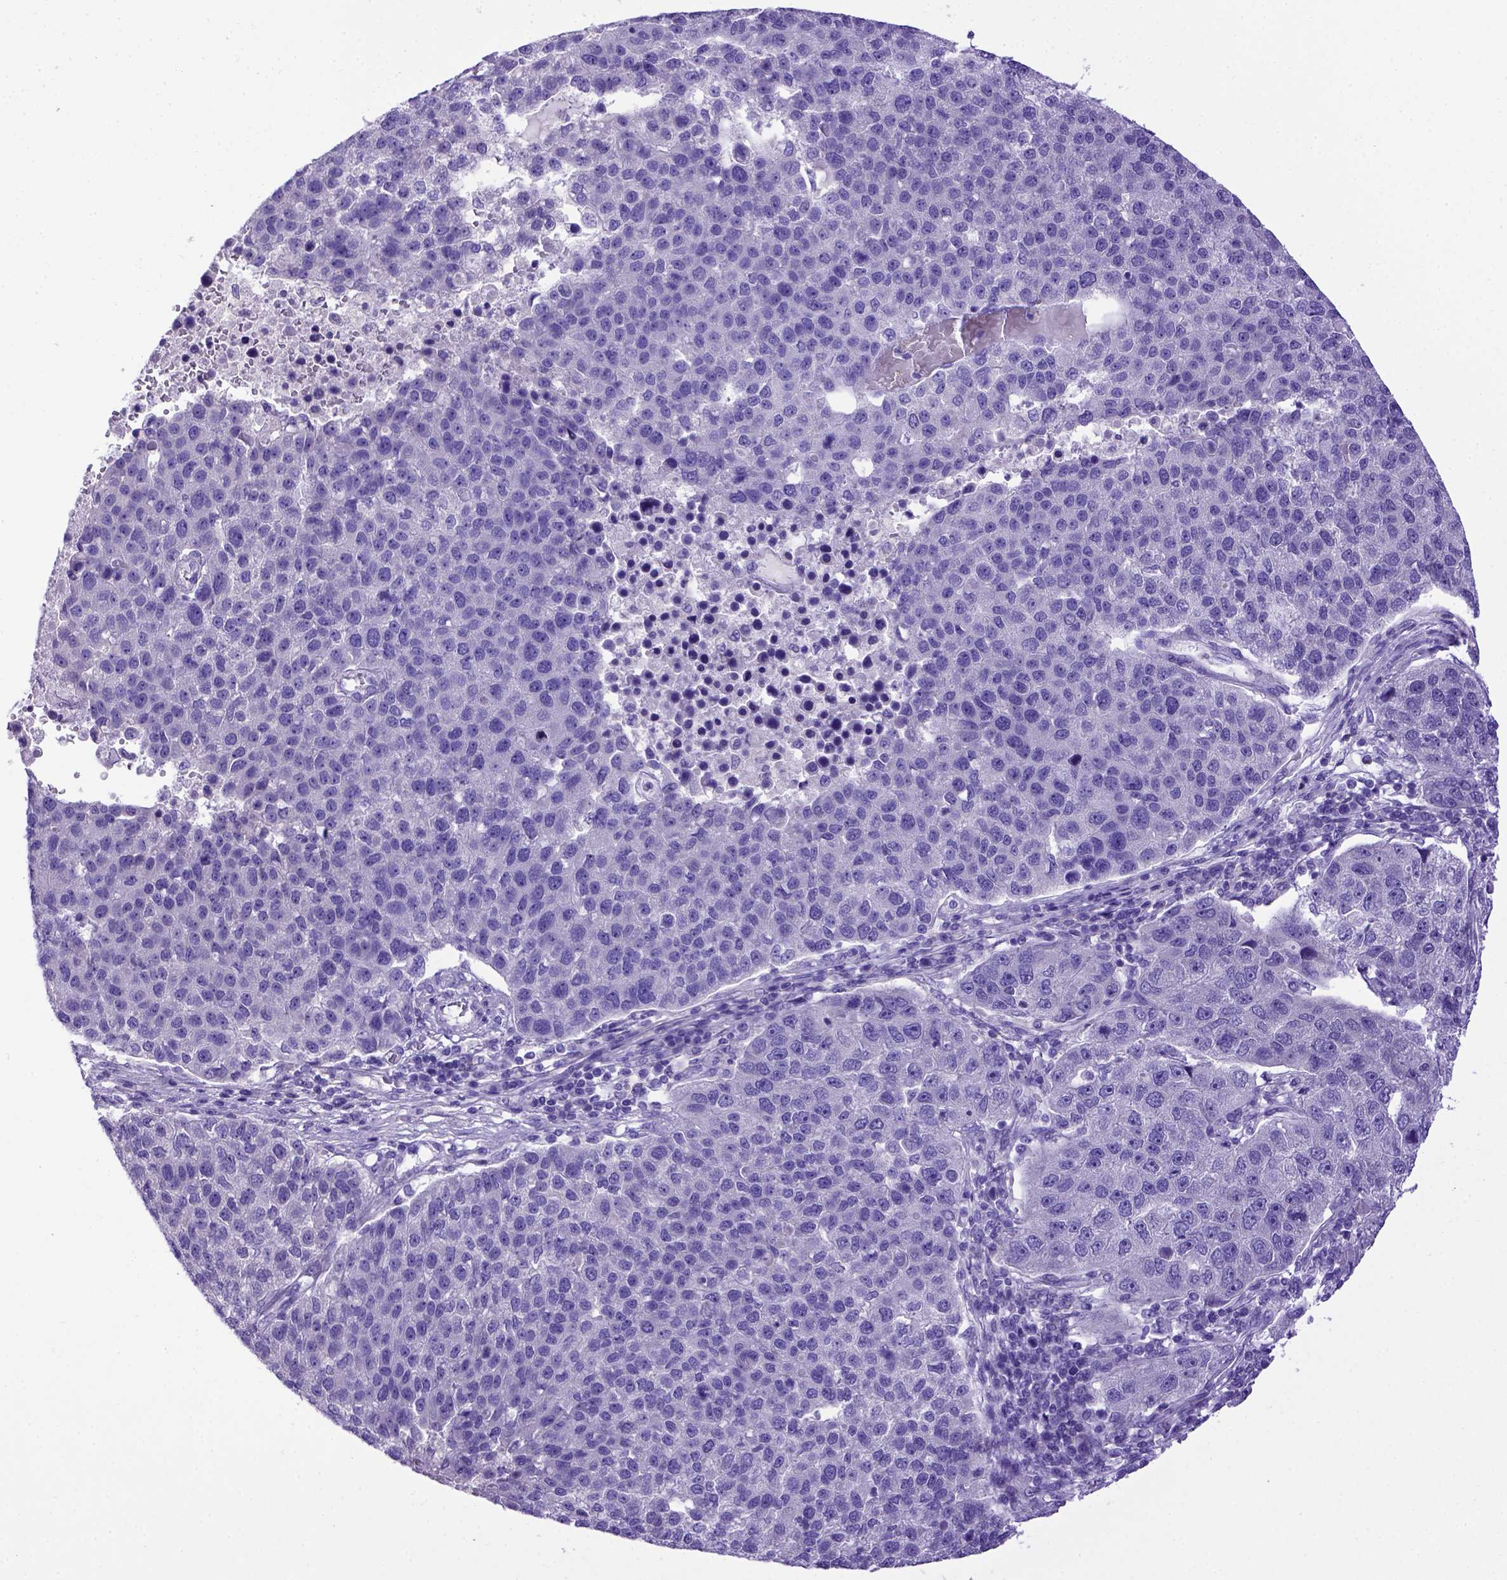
{"staining": {"intensity": "negative", "quantity": "none", "location": "none"}, "tissue": "pancreatic cancer", "cell_type": "Tumor cells", "image_type": "cancer", "snomed": [{"axis": "morphology", "description": "Adenocarcinoma, NOS"}, {"axis": "topography", "description": "Pancreas"}], "caption": "High power microscopy histopathology image of an IHC histopathology image of pancreatic cancer (adenocarcinoma), revealing no significant staining in tumor cells. (Brightfield microscopy of DAB (3,3'-diaminobenzidine) immunohistochemistry (IHC) at high magnification).", "gene": "PTGES", "patient": {"sex": "female", "age": 61}}